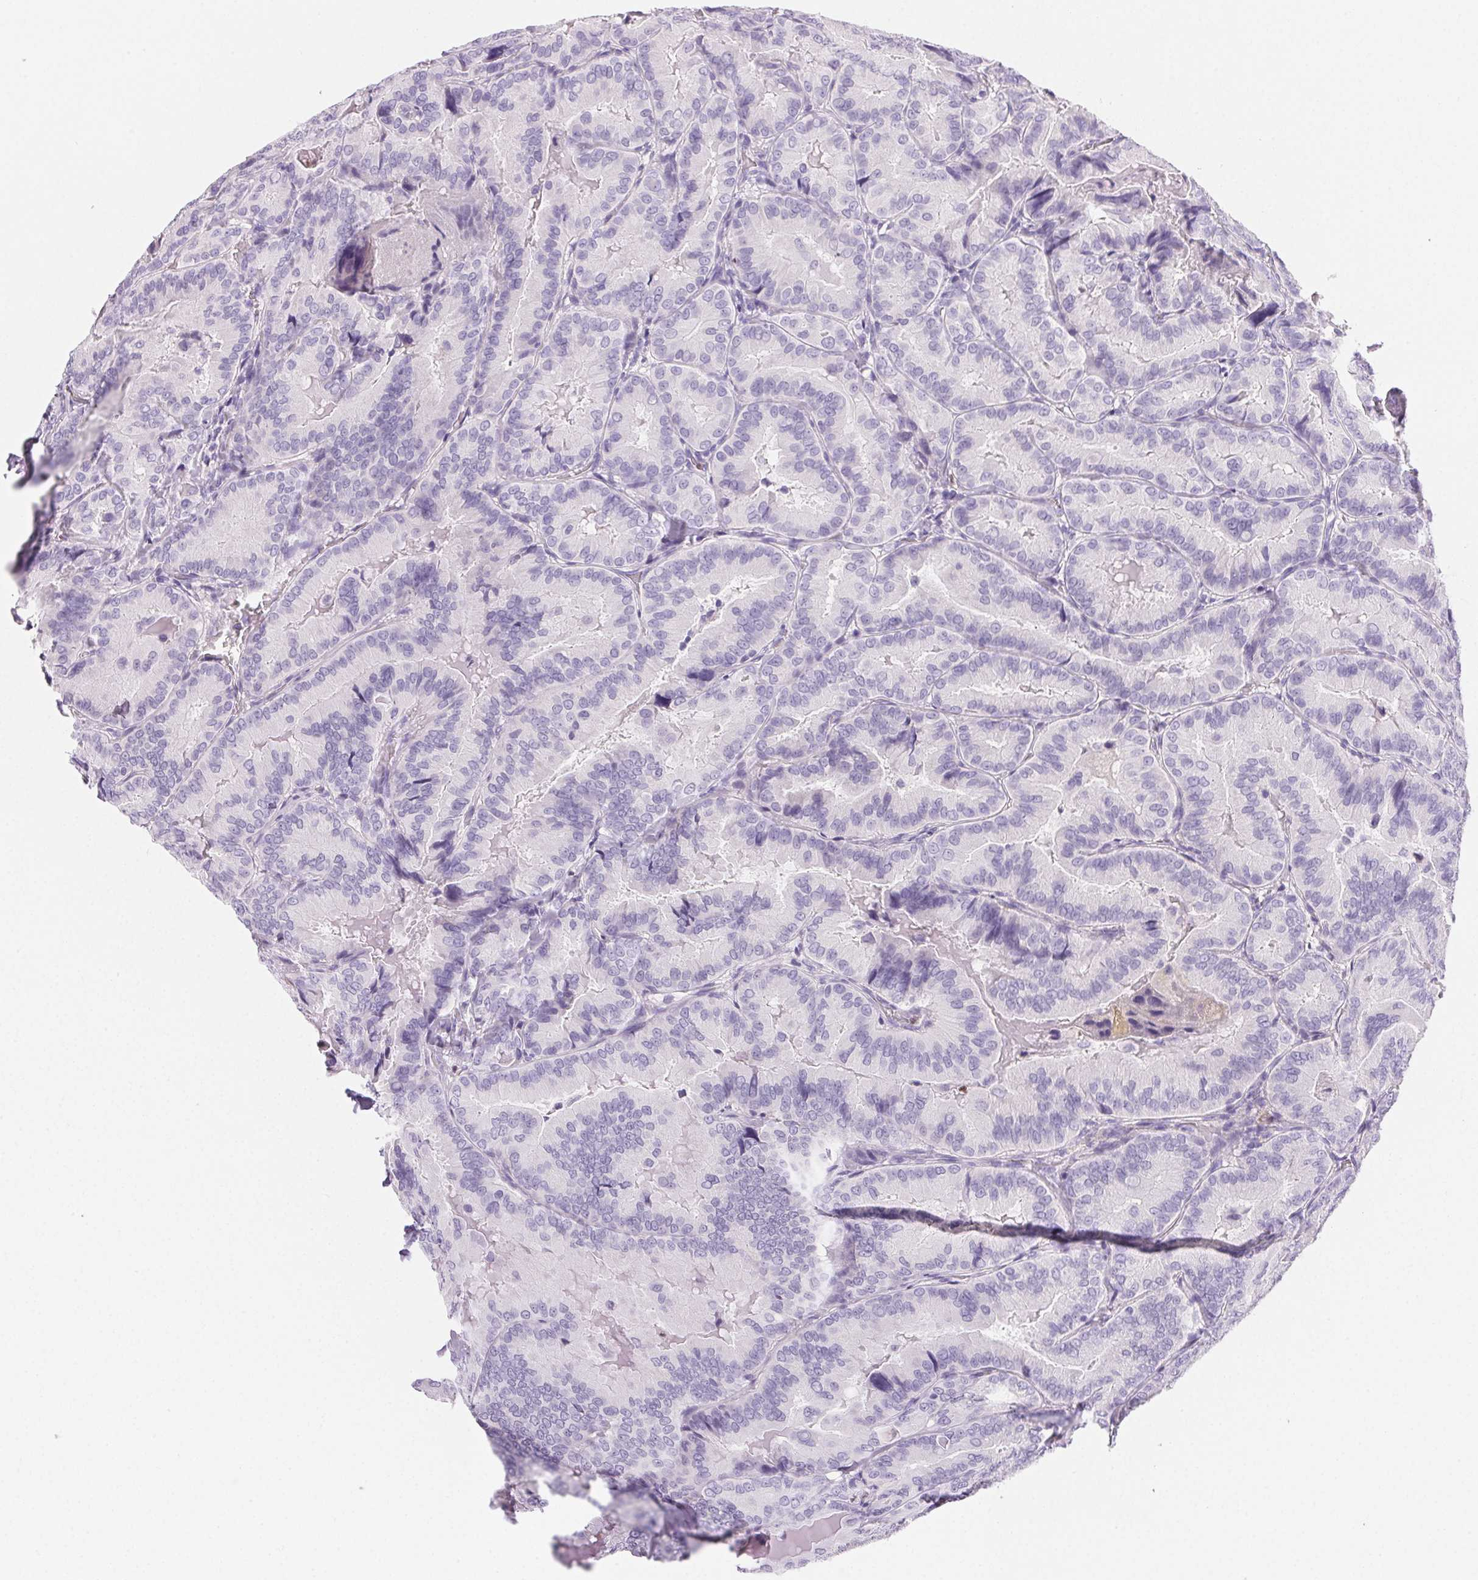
{"staining": {"intensity": "negative", "quantity": "none", "location": "none"}, "tissue": "thyroid cancer", "cell_type": "Tumor cells", "image_type": "cancer", "snomed": [{"axis": "morphology", "description": "Papillary adenocarcinoma, NOS"}, {"axis": "topography", "description": "Thyroid gland"}], "caption": "Thyroid papillary adenocarcinoma stained for a protein using immunohistochemistry exhibits no staining tumor cells.", "gene": "PADI4", "patient": {"sex": "male", "age": 61}}